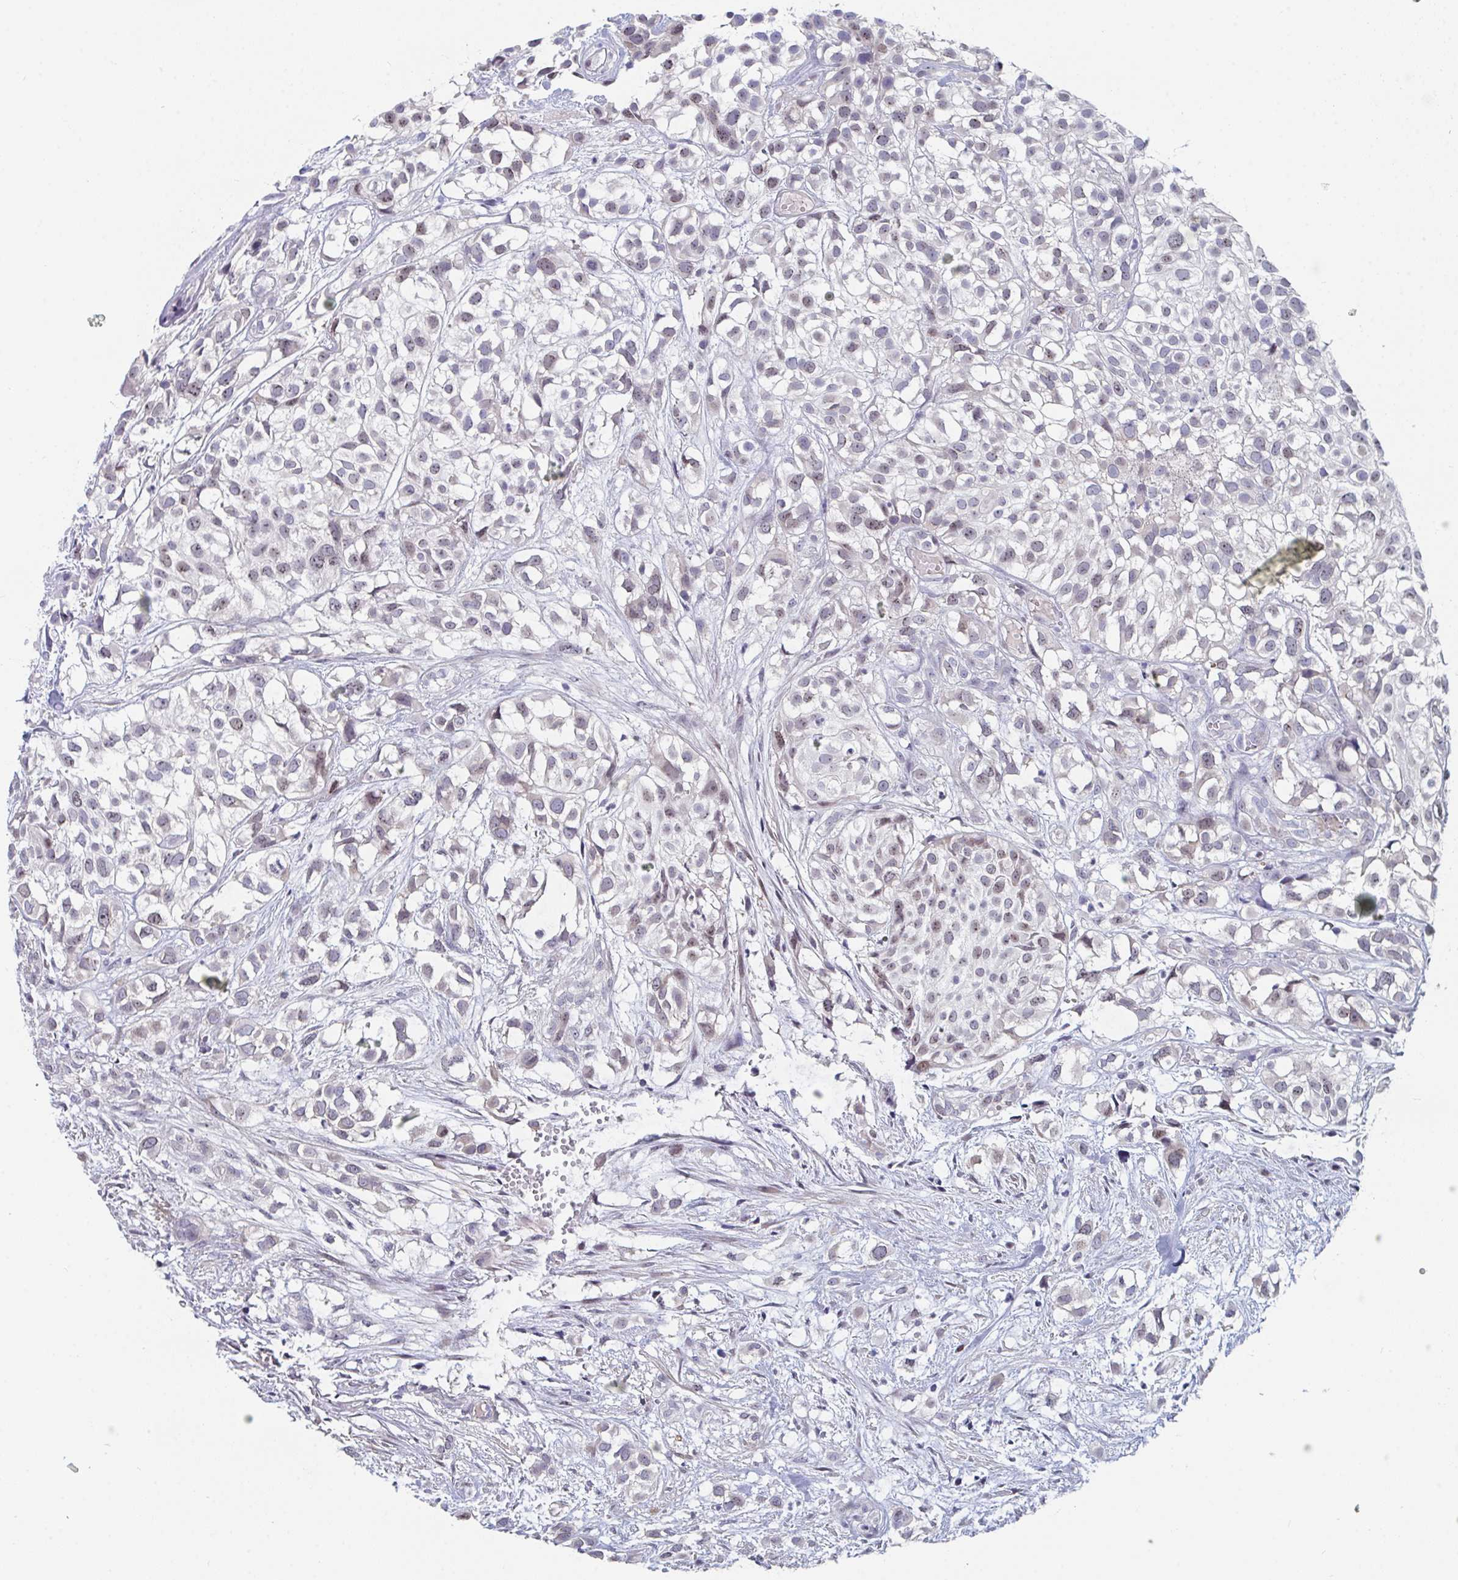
{"staining": {"intensity": "weak", "quantity": "25%-75%", "location": "nuclear"}, "tissue": "urothelial cancer", "cell_type": "Tumor cells", "image_type": "cancer", "snomed": [{"axis": "morphology", "description": "Urothelial carcinoma, High grade"}, {"axis": "topography", "description": "Urinary bladder"}], "caption": "Approximately 25%-75% of tumor cells in urothelial cancer show weak nuclear protein positivity as visualized by brown immunohistochemical staining.", "gene": "CENPT", "patient": {"sex": "male", "age": 56}}